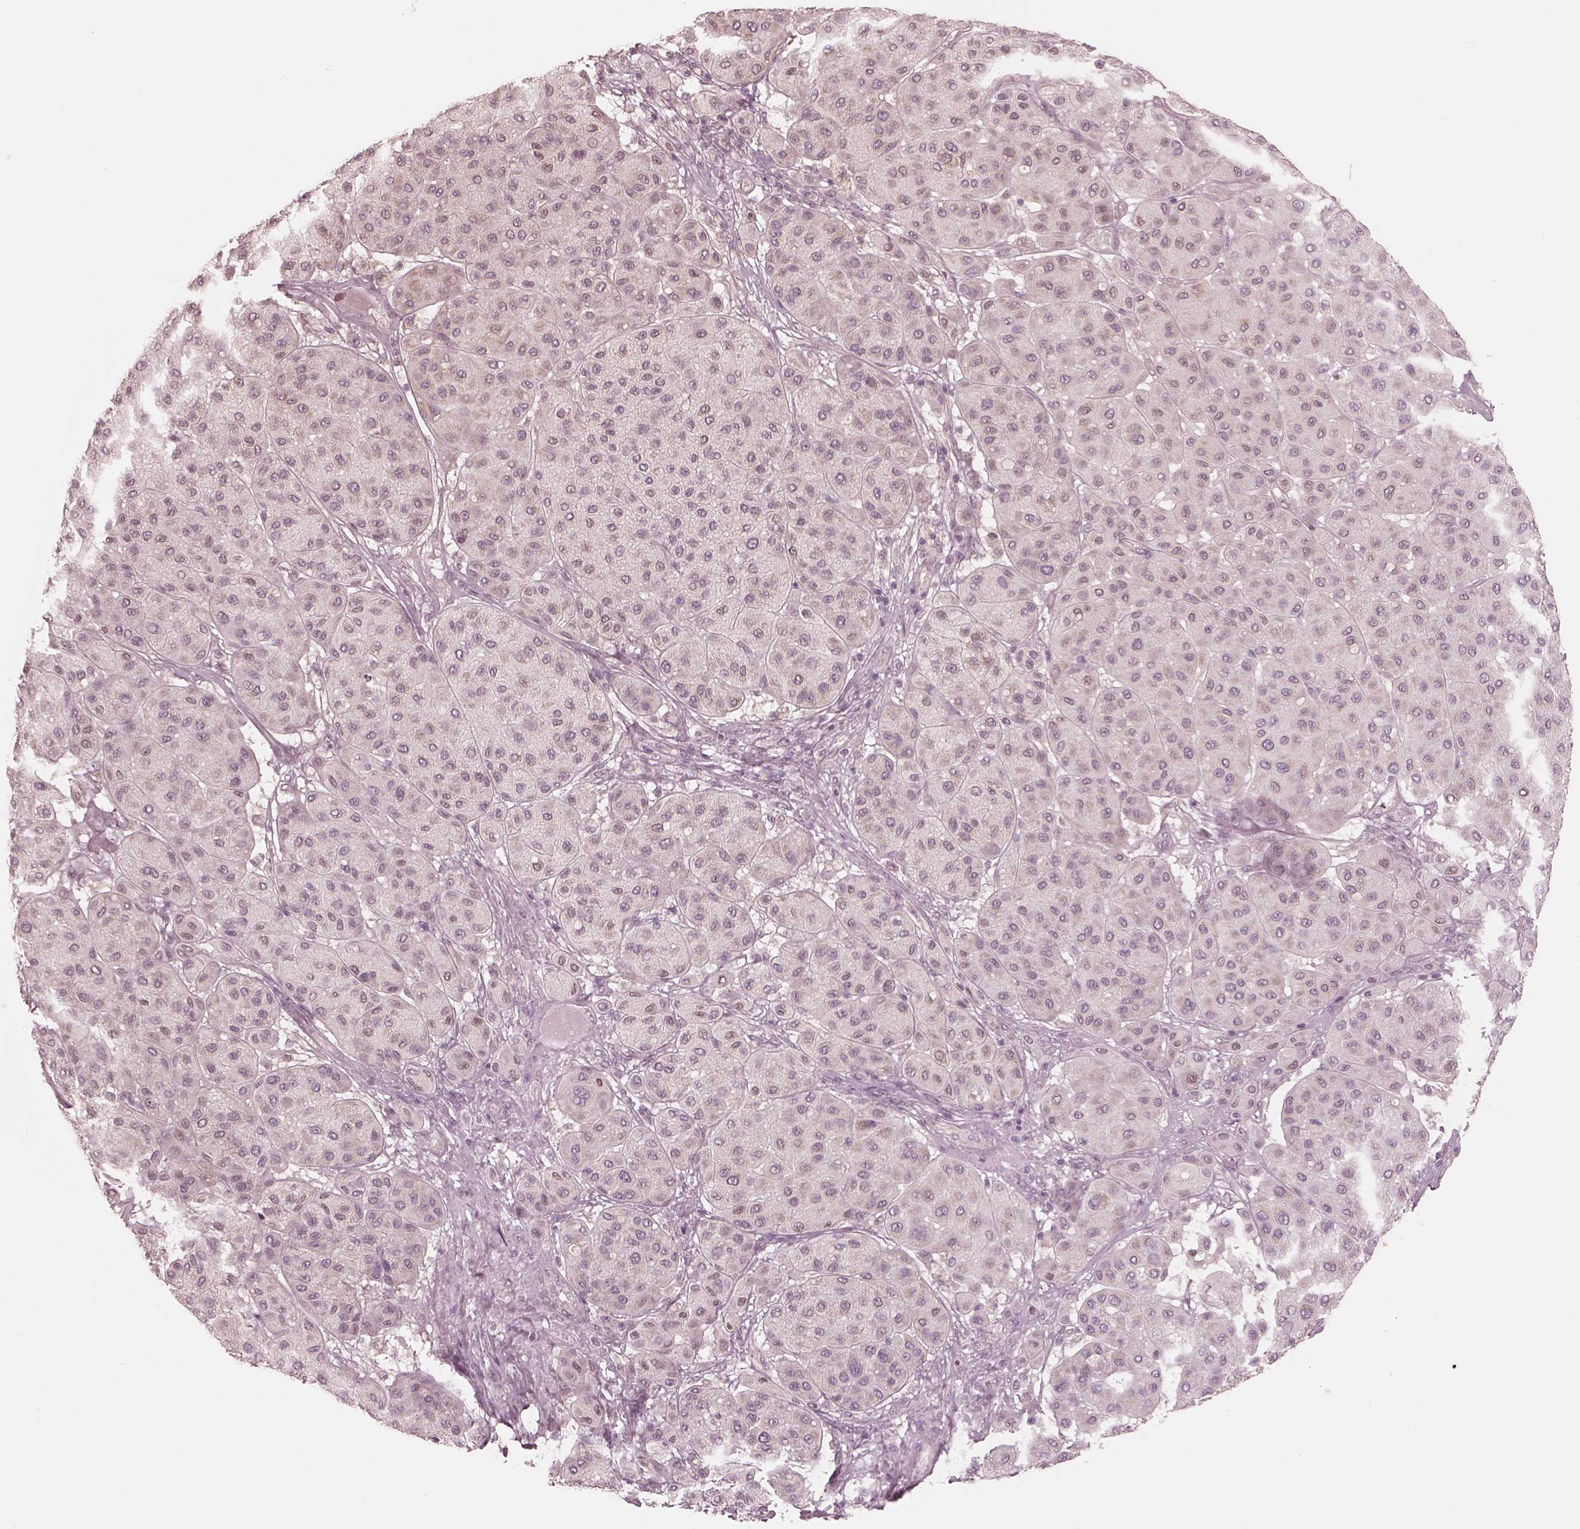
{"staining": {"intensity": "negative", "quantity": "none", "location": "none"}, "tissue": "melanoma", "cell_type": "Tumor cells", "image_type": "cancer", "snomed": [{"axis": "morphology", "description": "Malignant melanoma, Metastatic site"}, {"axis": "topography", "description": "Smooth muscle"}], "caption": "A photomicrograph of human malignant melanoma (metastatic site) is negative for staining in tumor cells.", "gene": "IQCB1", "patient": {"sex": "male", "age": 41}}